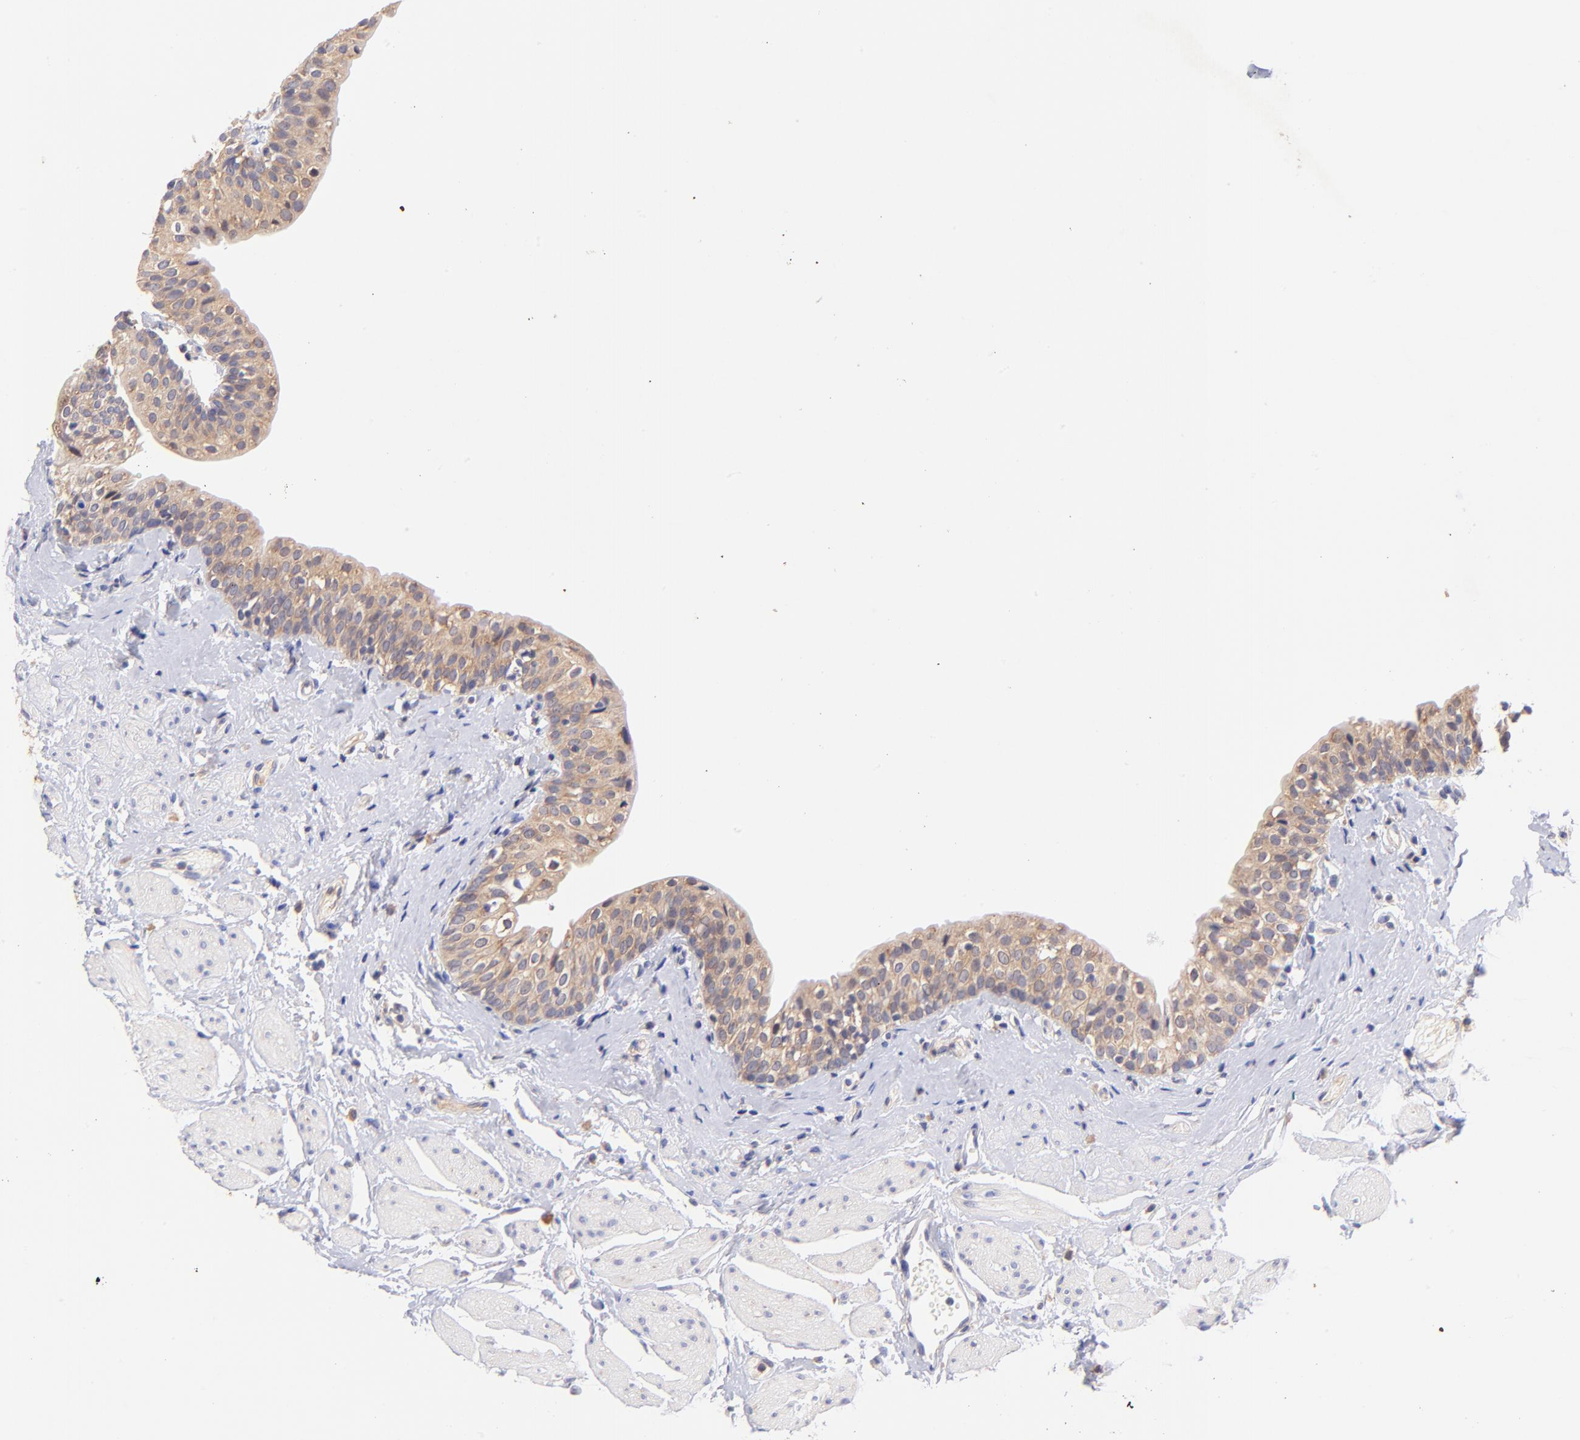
{"staining": {"intensity": "moderate", "quantity": ">75%", "location": "cytoplasmic/membranous"}, "tissue": "urinary bladder", "cell_type": "Urothelial cells", "image_type": "normal", "snomed": [{"axis": "morphology", "description": "Normal tissue, NOS"}, {"axis": "topography", "description": "Urinary bladder"}], "caption": "Approximately >75% of urothelial cells in benign human urinary bladder show moderate cytoplasmic/membranous protein expression as visualized by brown immunohistochemical staining.", "gene": "RPL11", "patient": {"sex": "male", "age": 59}}